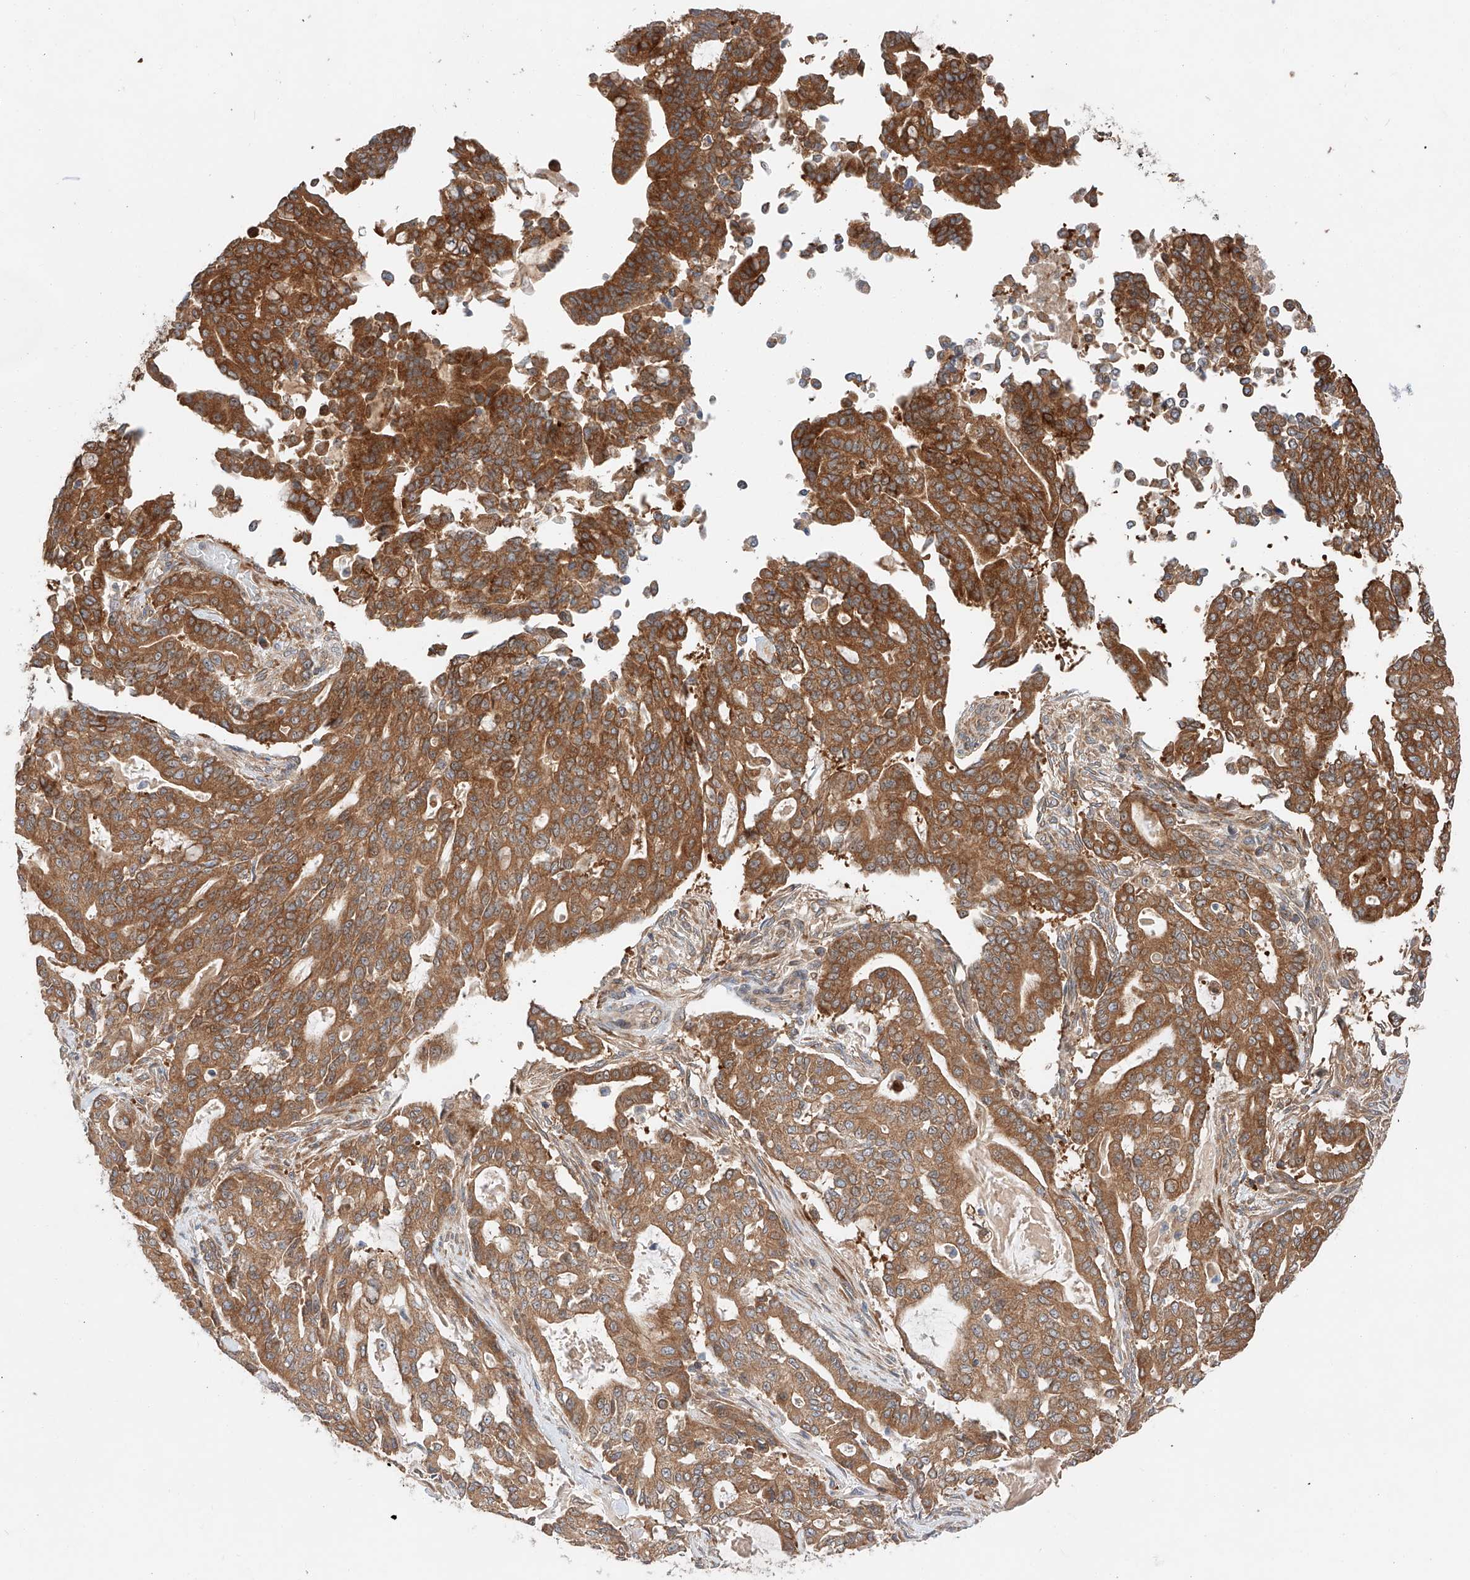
{"staining": {"intensity": "strong", "quantity": ">75%", "location": "cytoplasmic/membranous"}, "tissue": "pancreatic cancer", "cell_type": "Tumor cells", "image_type": "cancer", "snomed": [{"axis": "morphology", "description": "Adenocarcinoma, NOS"}, {"axis": "topography", "description": "Pancreas"}], "caption": "Brown immunohistochemical staining in human pancreatic cancer reveals strong cytoplasmic/membranous expression in approximately >75% of tumor cells.", "gene": "RUSC1", "patient": {"sex": "male", "age": 63}}